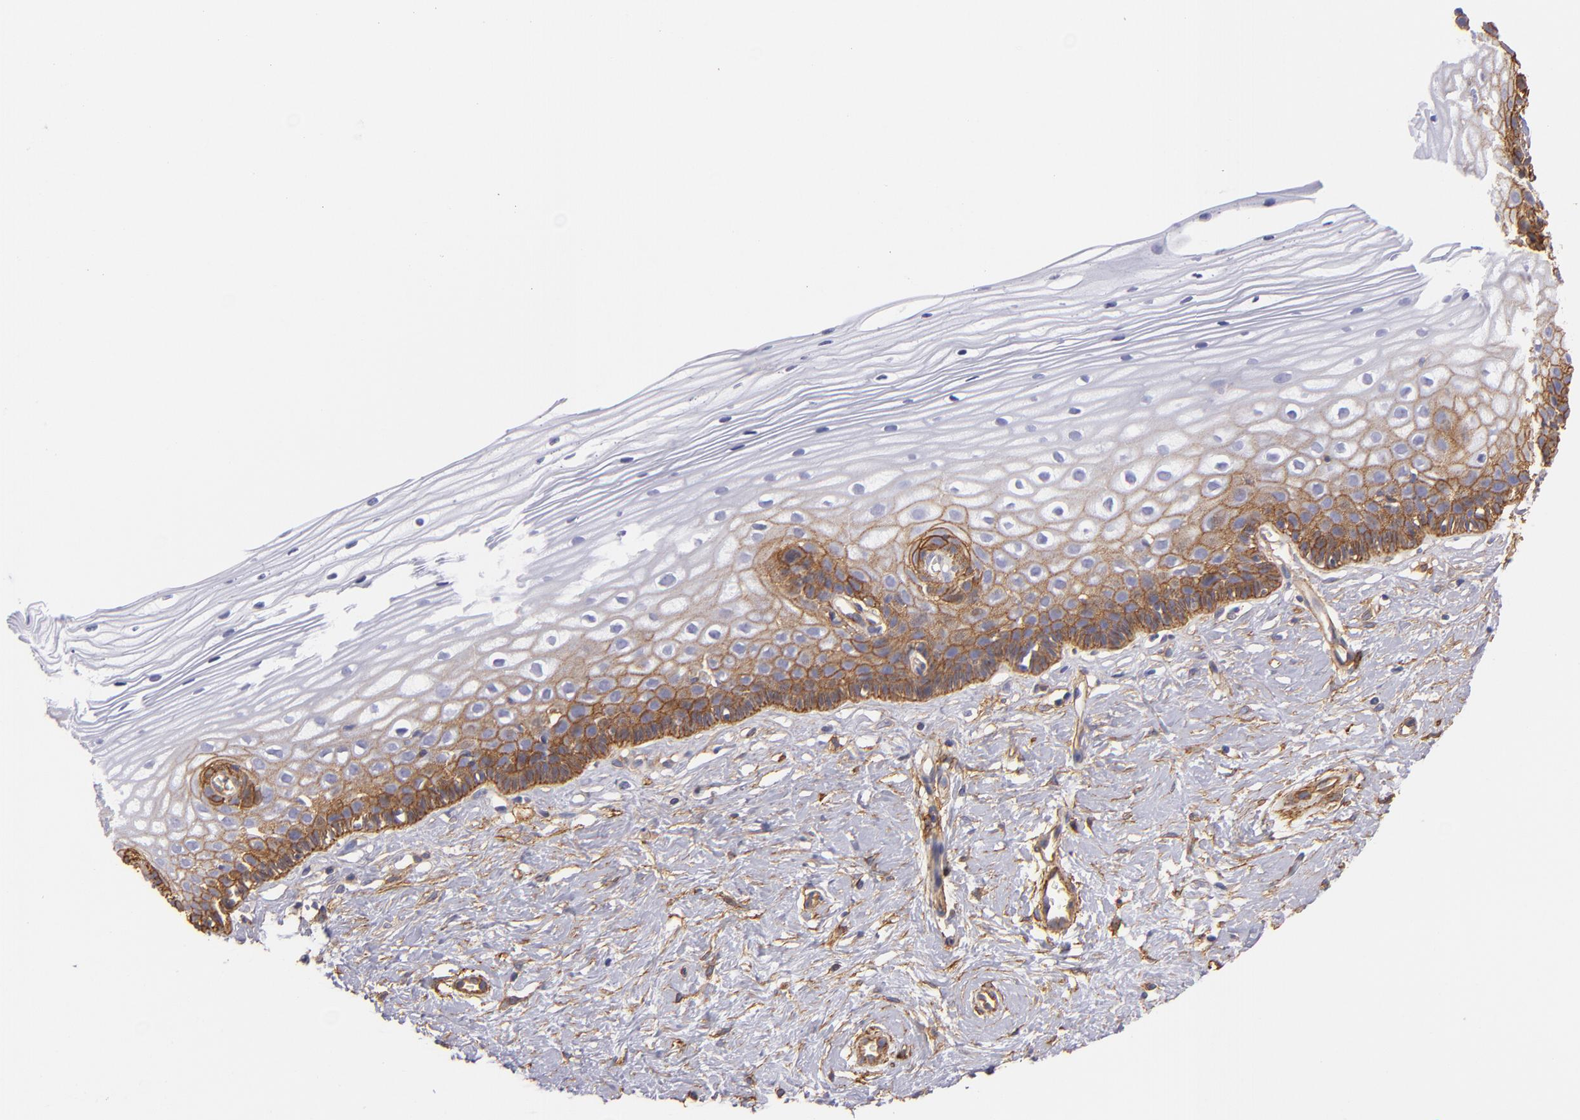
{"staining": {"intensity": "moderate", "quantity": "25%-75%", "location": "cytoplasmic/membranous"}, "tissue": "cervix", "cell_type": "Glandular cells", "image_type": "normal", "snomed": [{"axis": "morphology", "description": "Normal tissue, NOS"}, {"axis": "topography", "description": "Cervix"}], "caption": "A brown stain labels moderate cytoplasmic/membranous expression of a protein in glandular cells of normal cervix.", "gene": "CD151", "patient": {"sex": "female", "age": 40}}